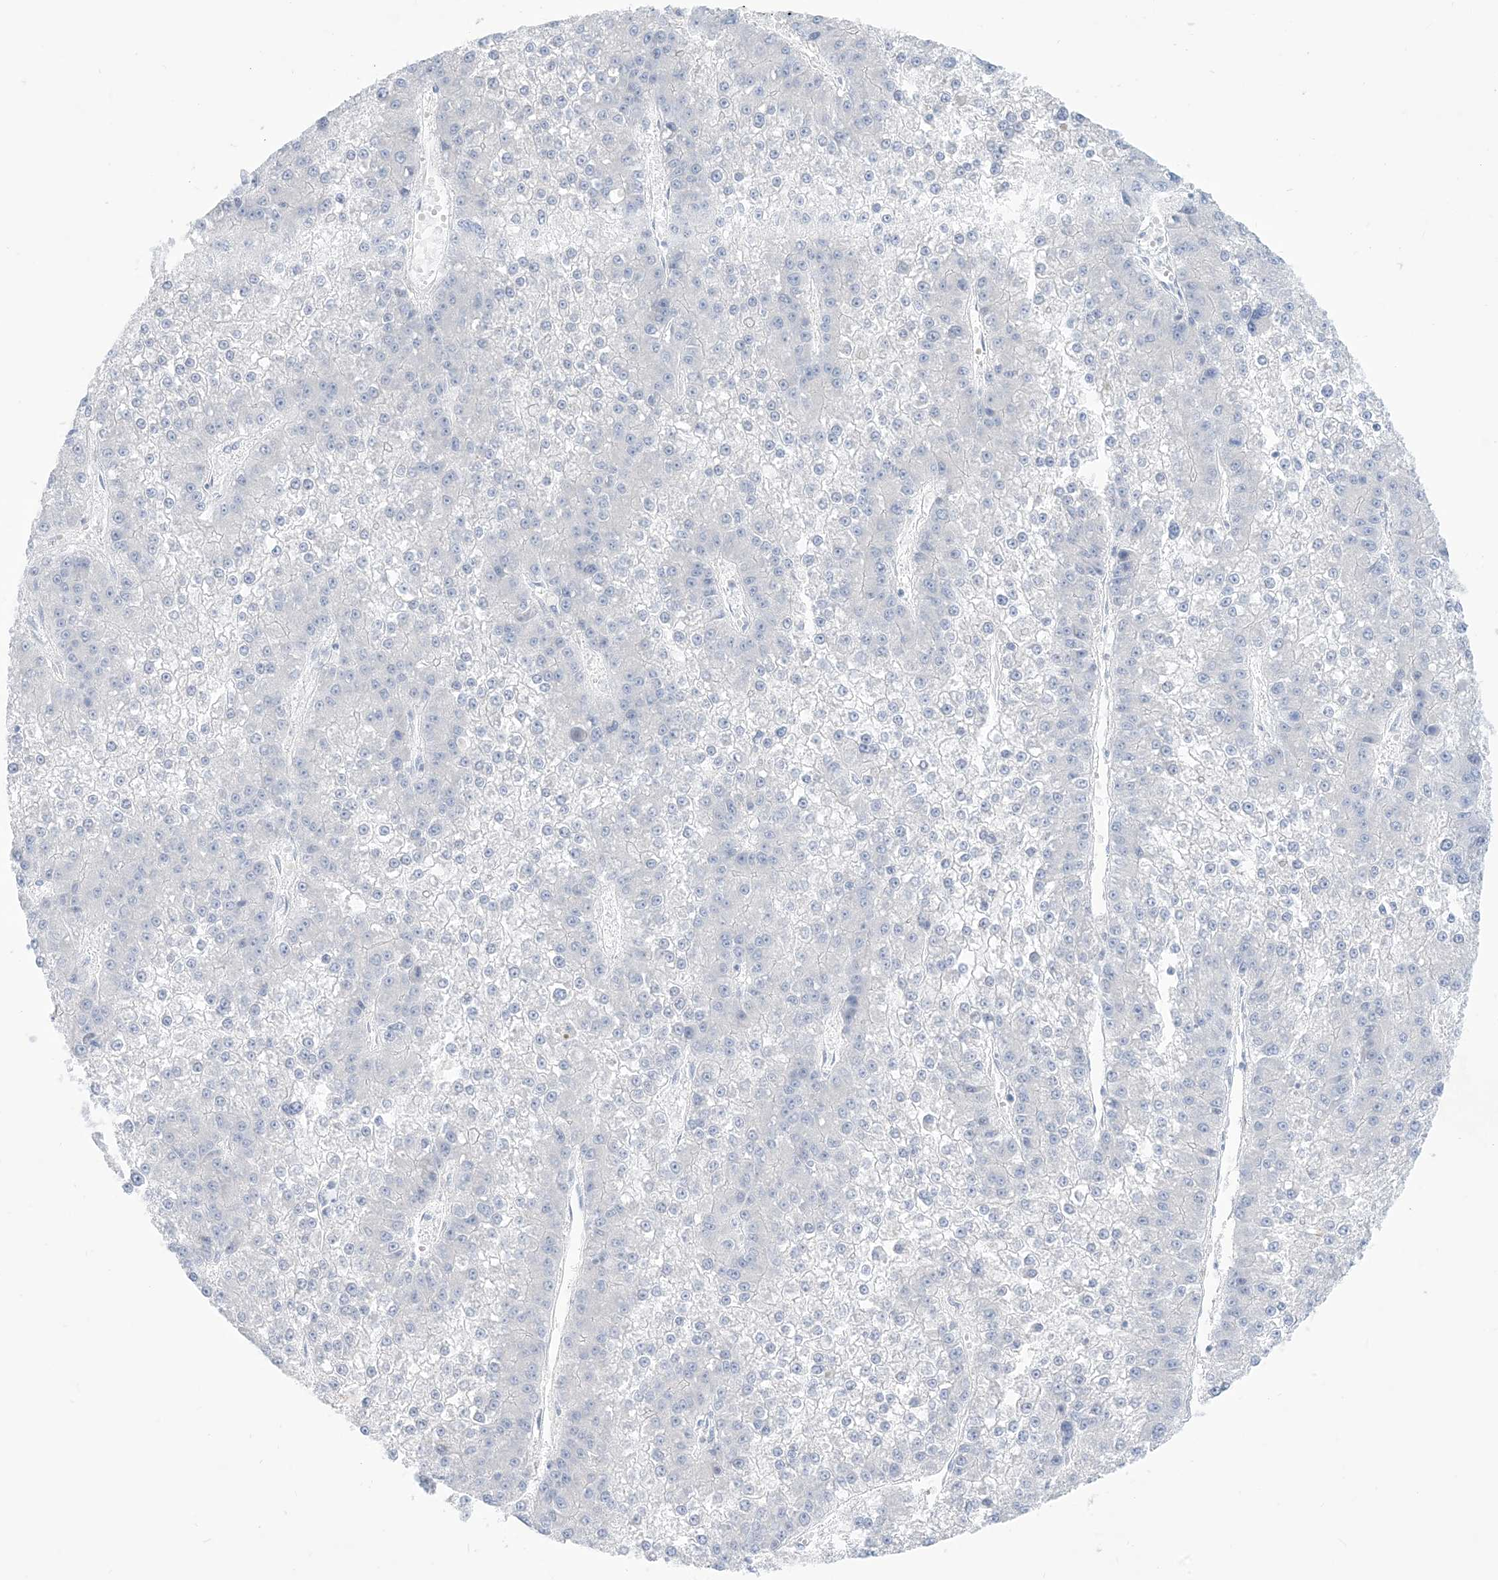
{"staining": {"intensity": "negative", "quantity": "none", "location": "none"}, "tissue": "liver cancer", "cell_type": "Tumor cells", "image_type": "cancer", "snomed": [{"axis": "morphology", "description": "Carcinoma, Hepatocellular, NOS"}, {"axis": "topography", "description": "Liver"}], "caption": "Immunohistochemical staining of human liver cancer exhibits no significant positivity in tumor cells.", "gene": "MARS2", "patient": {"sex": "female", "age": 73}}